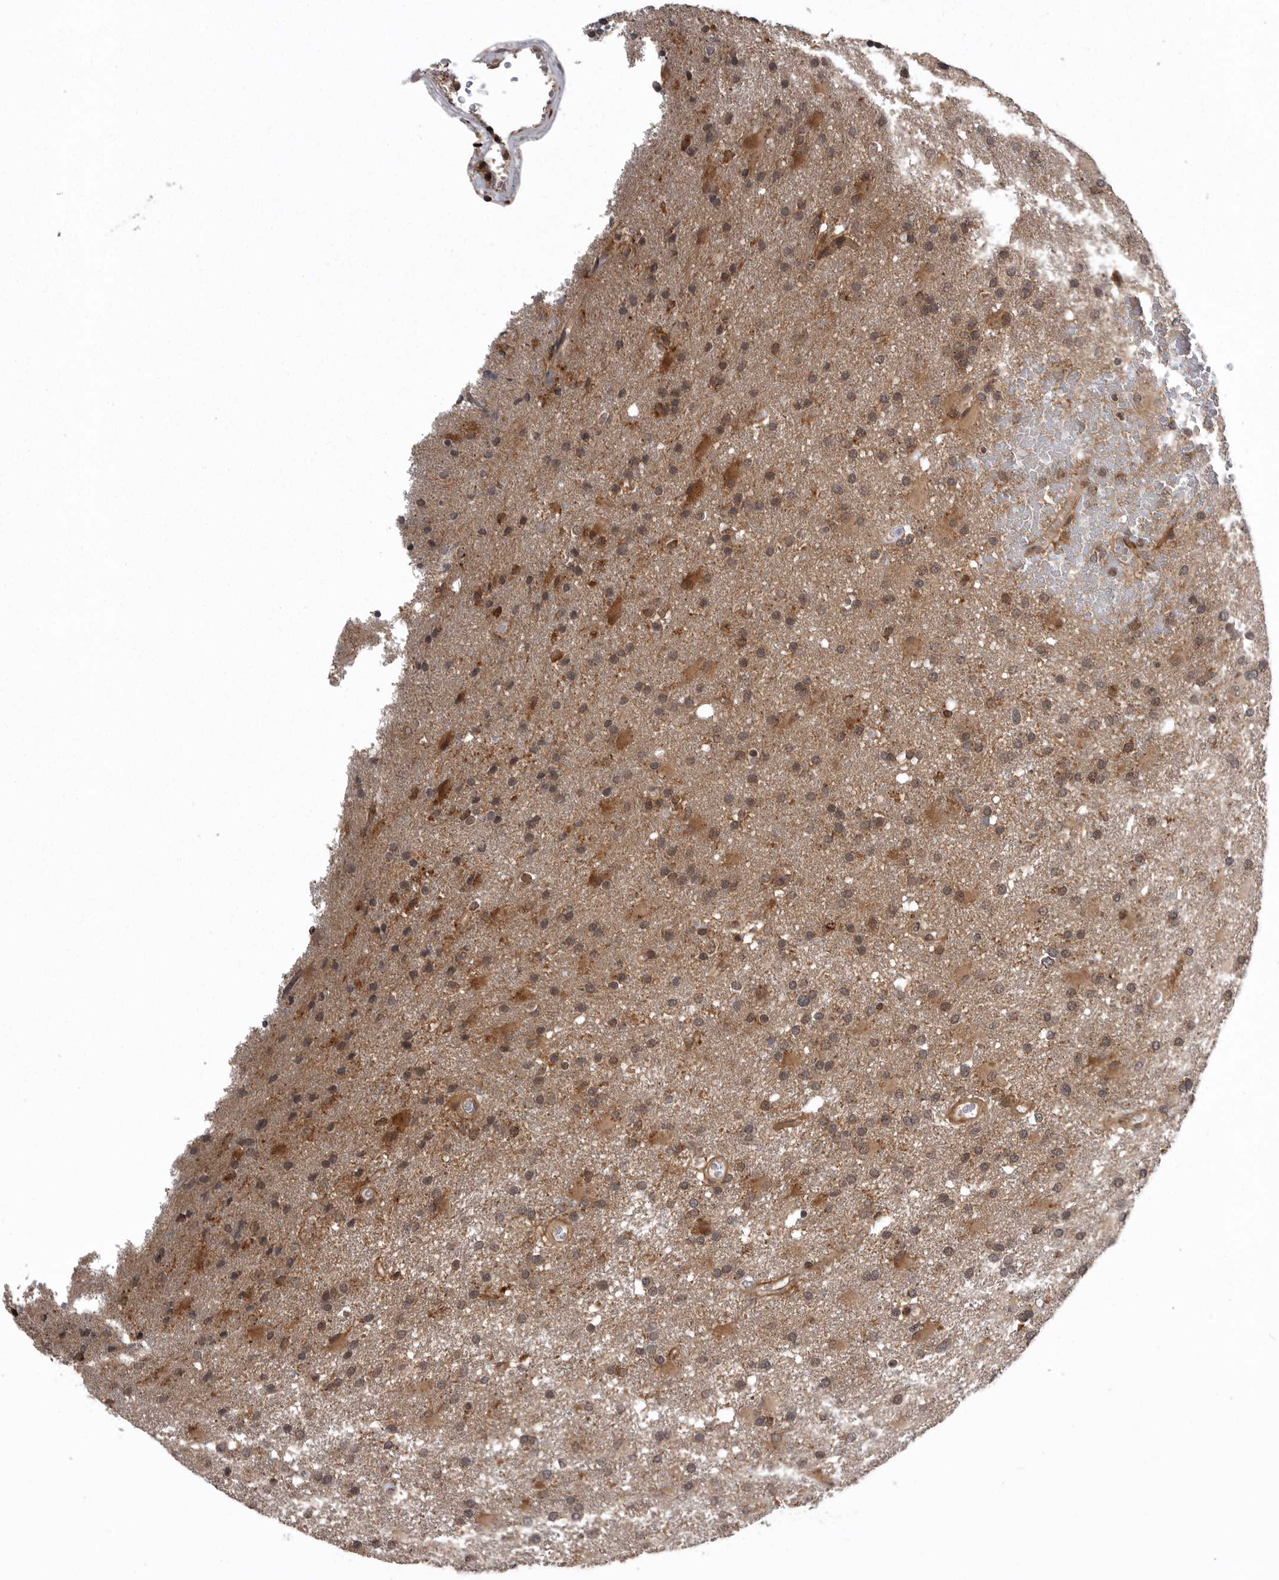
{"staining": {"intensity": "moderate", "quantity": "25%-75%", "location": "cytoplasmic/membranous,nuclear"}, "tissue": "glioma", "cell_type": "Tumor cells", "image_type": "cancer", "snomed": [{"axis": "morphology", "description": "Glioma, malignant, High grade"}, {"axis": "topography", "description": "Brain"}], "caption": "Tumor cells exhibit moderate cytoplasmic/membranous and nuclear positivity in approximately 25%-75% of cells in high-grade glioma (malignant). (DAB IHC, brown staining for protein, blue staining for nuclei).", "gene": "AOAH", "patient": {"sex": "male", "age": 72}}